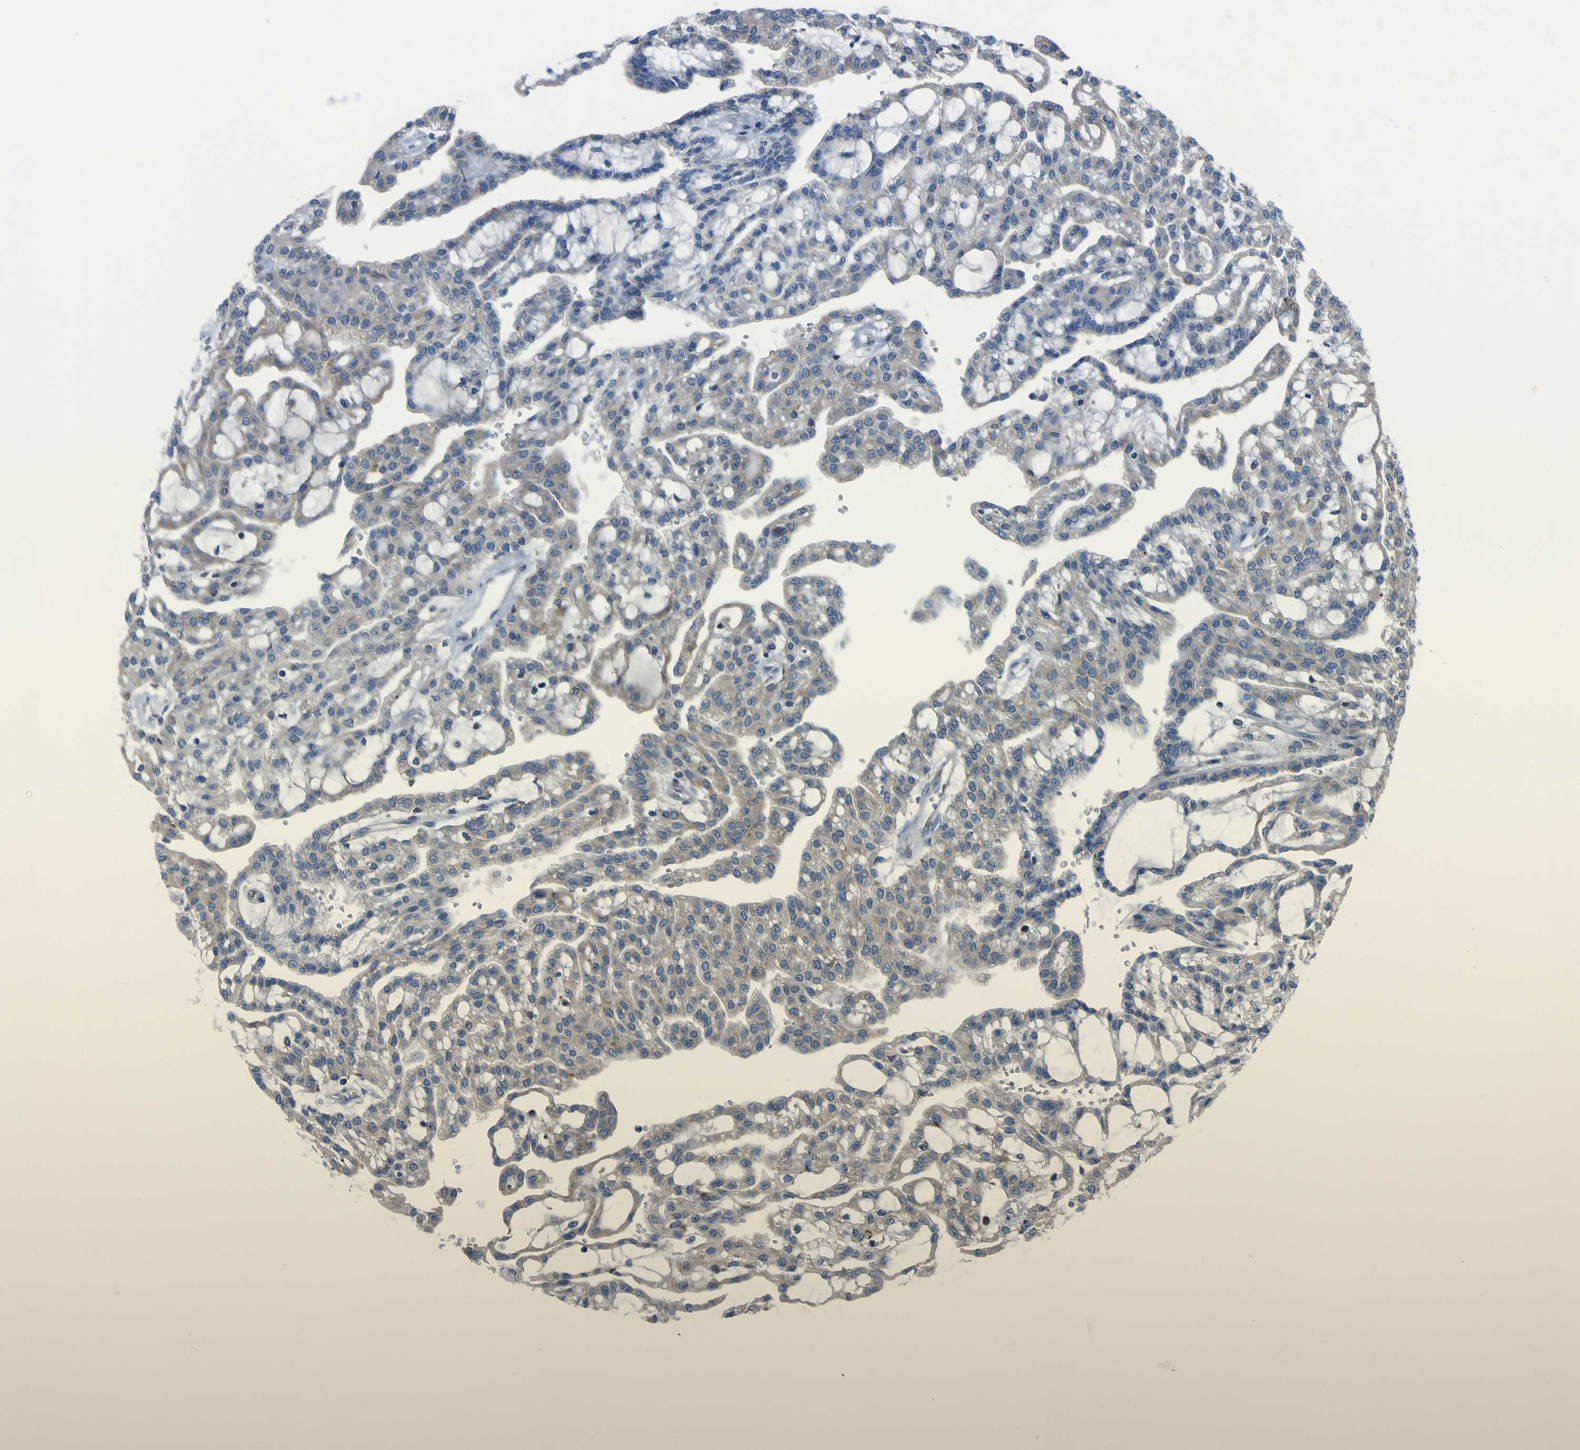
{"staining": {"intensity": "weak", "quantity": ">75%", "location": "cytoplasmic/membranous"}, "tissue": "renal cancer", "cell_type": "Tumor cells", "image_type": "cancer", "snomed": [{"axis": "morphology", "description": "Adenocarcinoma, NOS"}, {"axis": "topography", "description": "Kidney"}], "caption": "A brown stain labels weak cytoplasmic/membranous staining of a protein in renal adenocarcinoma tumor cells.", "gene": "CST3", "patient": {"sex": "male", "age": 63}}